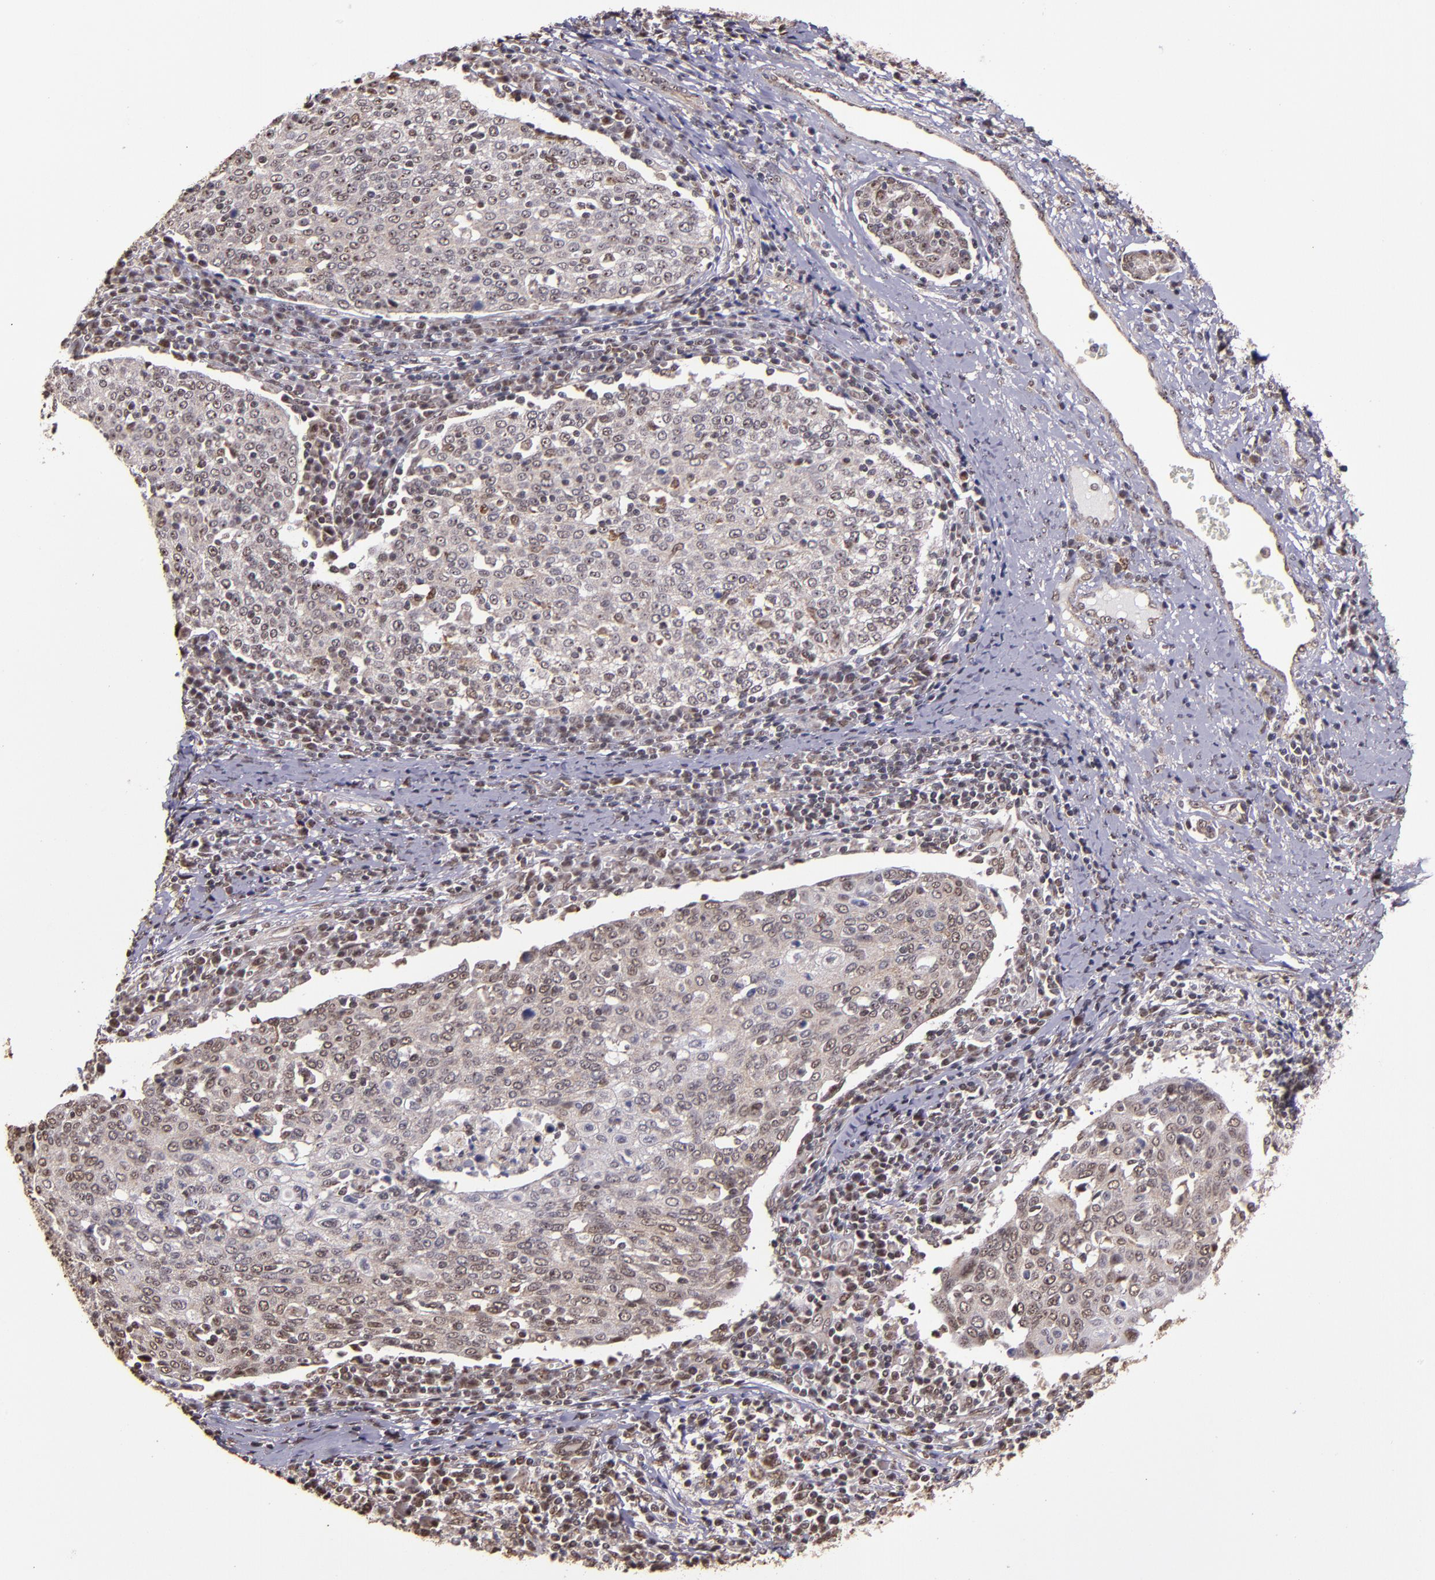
{"staining": {"intensity": "weak", "quantity": "<25%", "location": "cytoplasmic/membranous,nuclear"}, "tissue": "cervical cancer", "cell_type": "Tumor cells", "image_type": "cancer", "snomed": [{"axis": "morphology", "description": "Squamous cell carcinoma, NOS"}, {"axis": "topography", "description": "Cervix"}], "caption": "Cervical cancer stained for a protein using immunohistochemistry reveals no expression tumor cells.", "gene": "CECR2", "patient": {"sex": "female", "age": 40}}